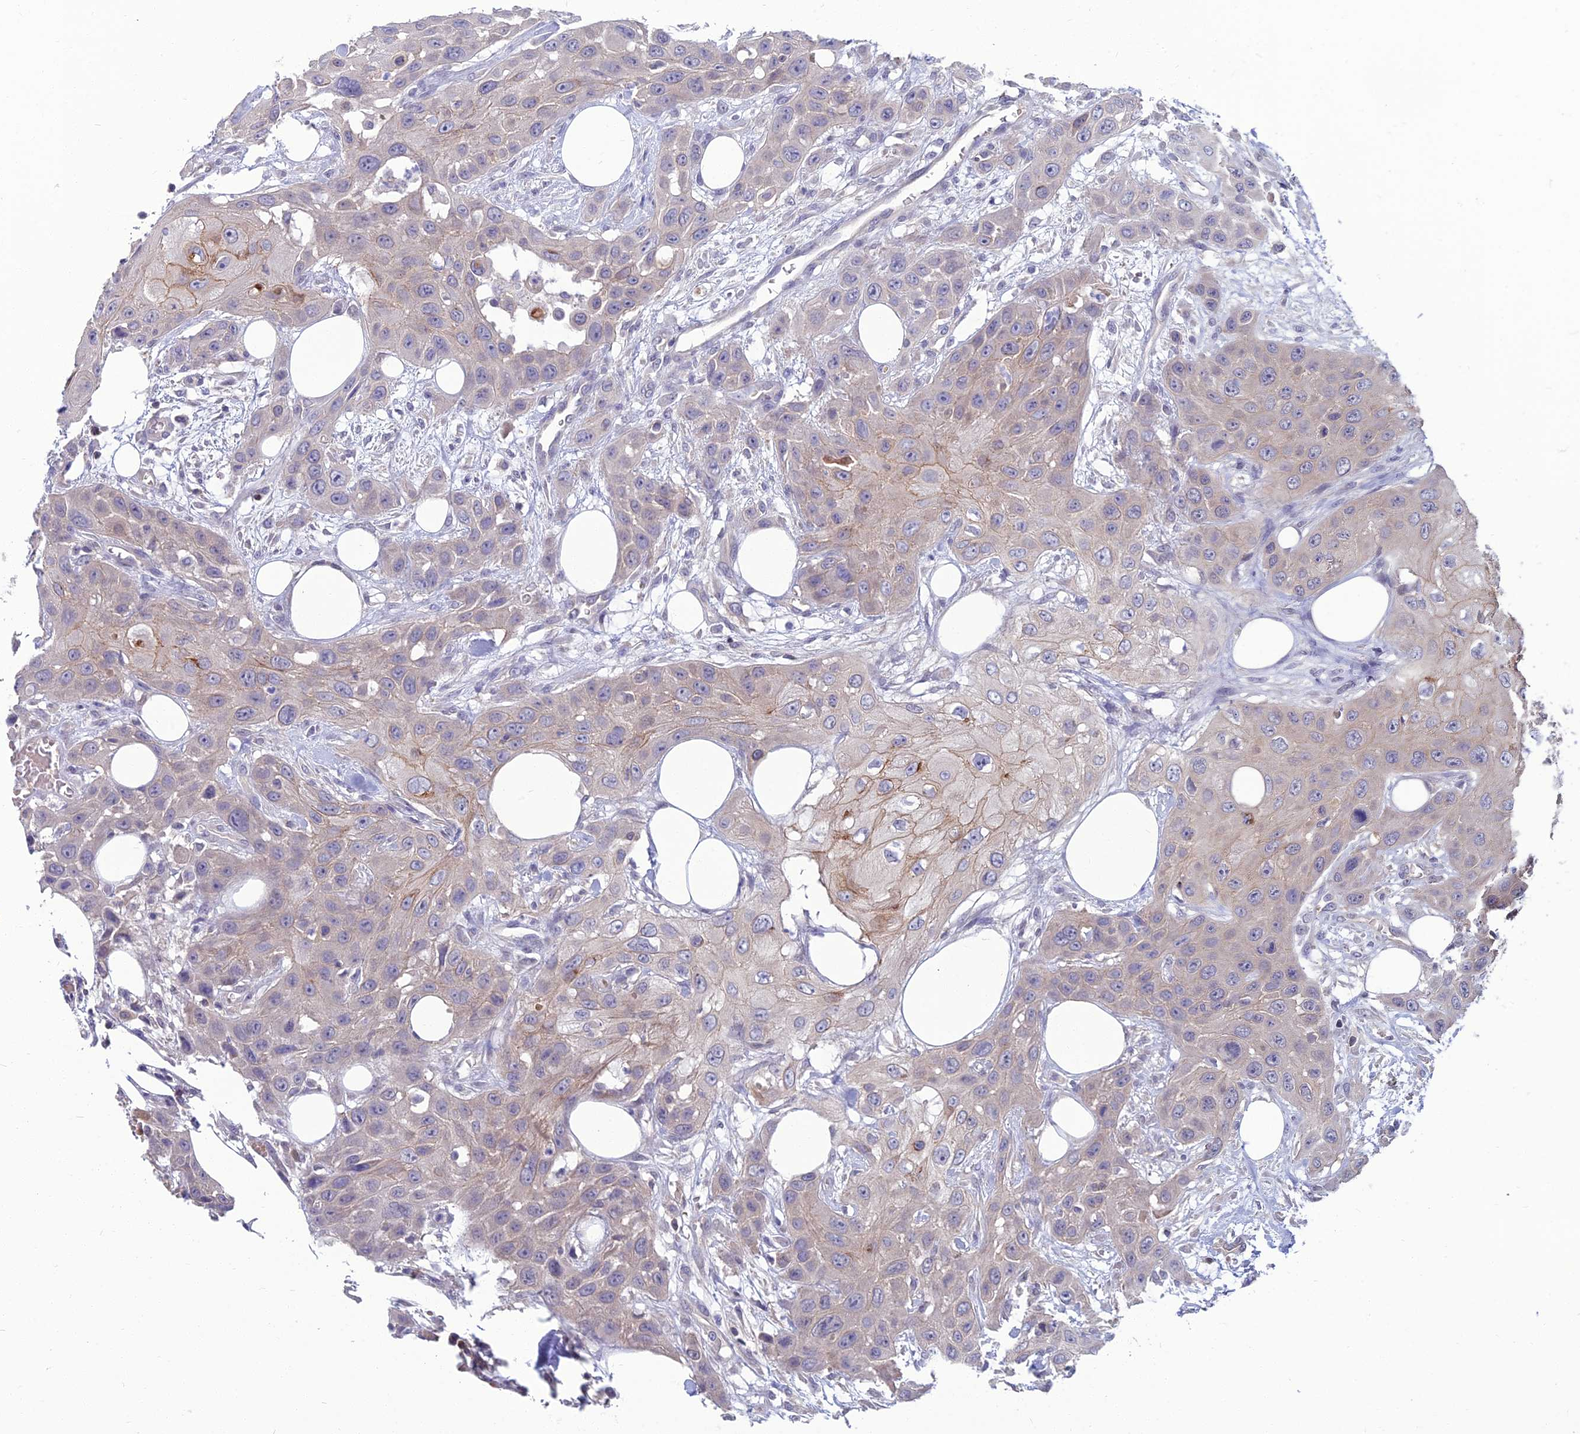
{"staining": {"intensity": "weak", "quantity": "<25%", "location": "cytoplasmic/membranous"}, "tissue": "head and neck cancer", "cell_type": "Tumor cells", "image_type": "cancer", "snomed": [{"axis": "morphology", "description": "Squamous cell carcinoma, NOS"}, {"axis": "topography", "description": "Head-Neck"}], "caption": "Immunohistochemistry (IHC) of human squamous cell carcinoma (head and neck) exhibits no expression in tumor cells.", "gene": "OPA3", "patient": {"sex": "male", "age": 81}}